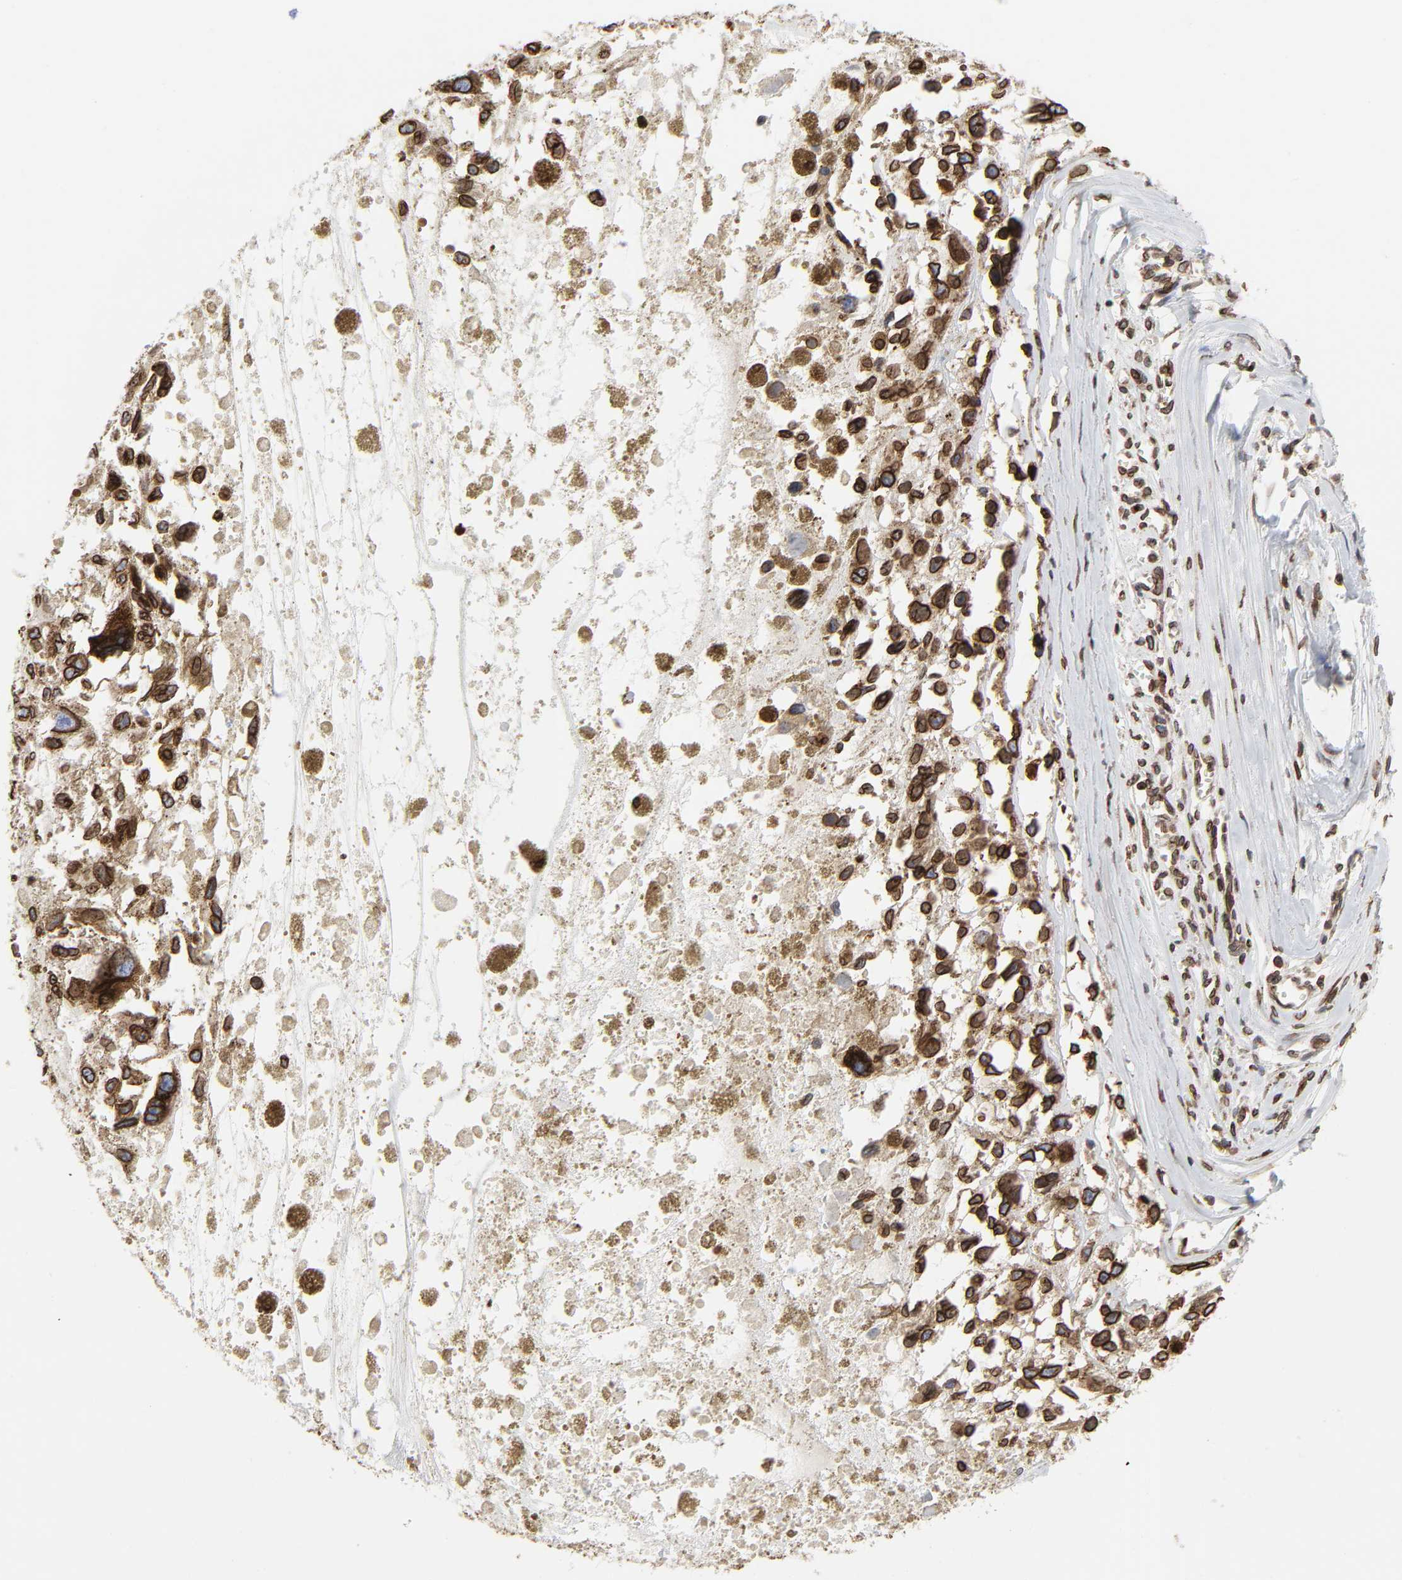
{"staining": {"intensity": "strong", "quantity": ">75%", "location": "cytoplasmic/membranous,nuclear"}, "tissue": "melanoma", "cell_type": "Tumor cells", "image_type": "cancer", "snomed": [{"axis": "morphology", "description": "Malignant melanoma, Metastatic site"}, {"axis": "topography", "description": "Lymph node"}], "caption": "Melanoma tissue shows strong cytoplasmic/membranous and nuclear staining in approximately >75% of tumor cells, visualized by immunohistochemistry.", "gene": "RANGAP1", "patient": {"sex": "male", "age": 59}}